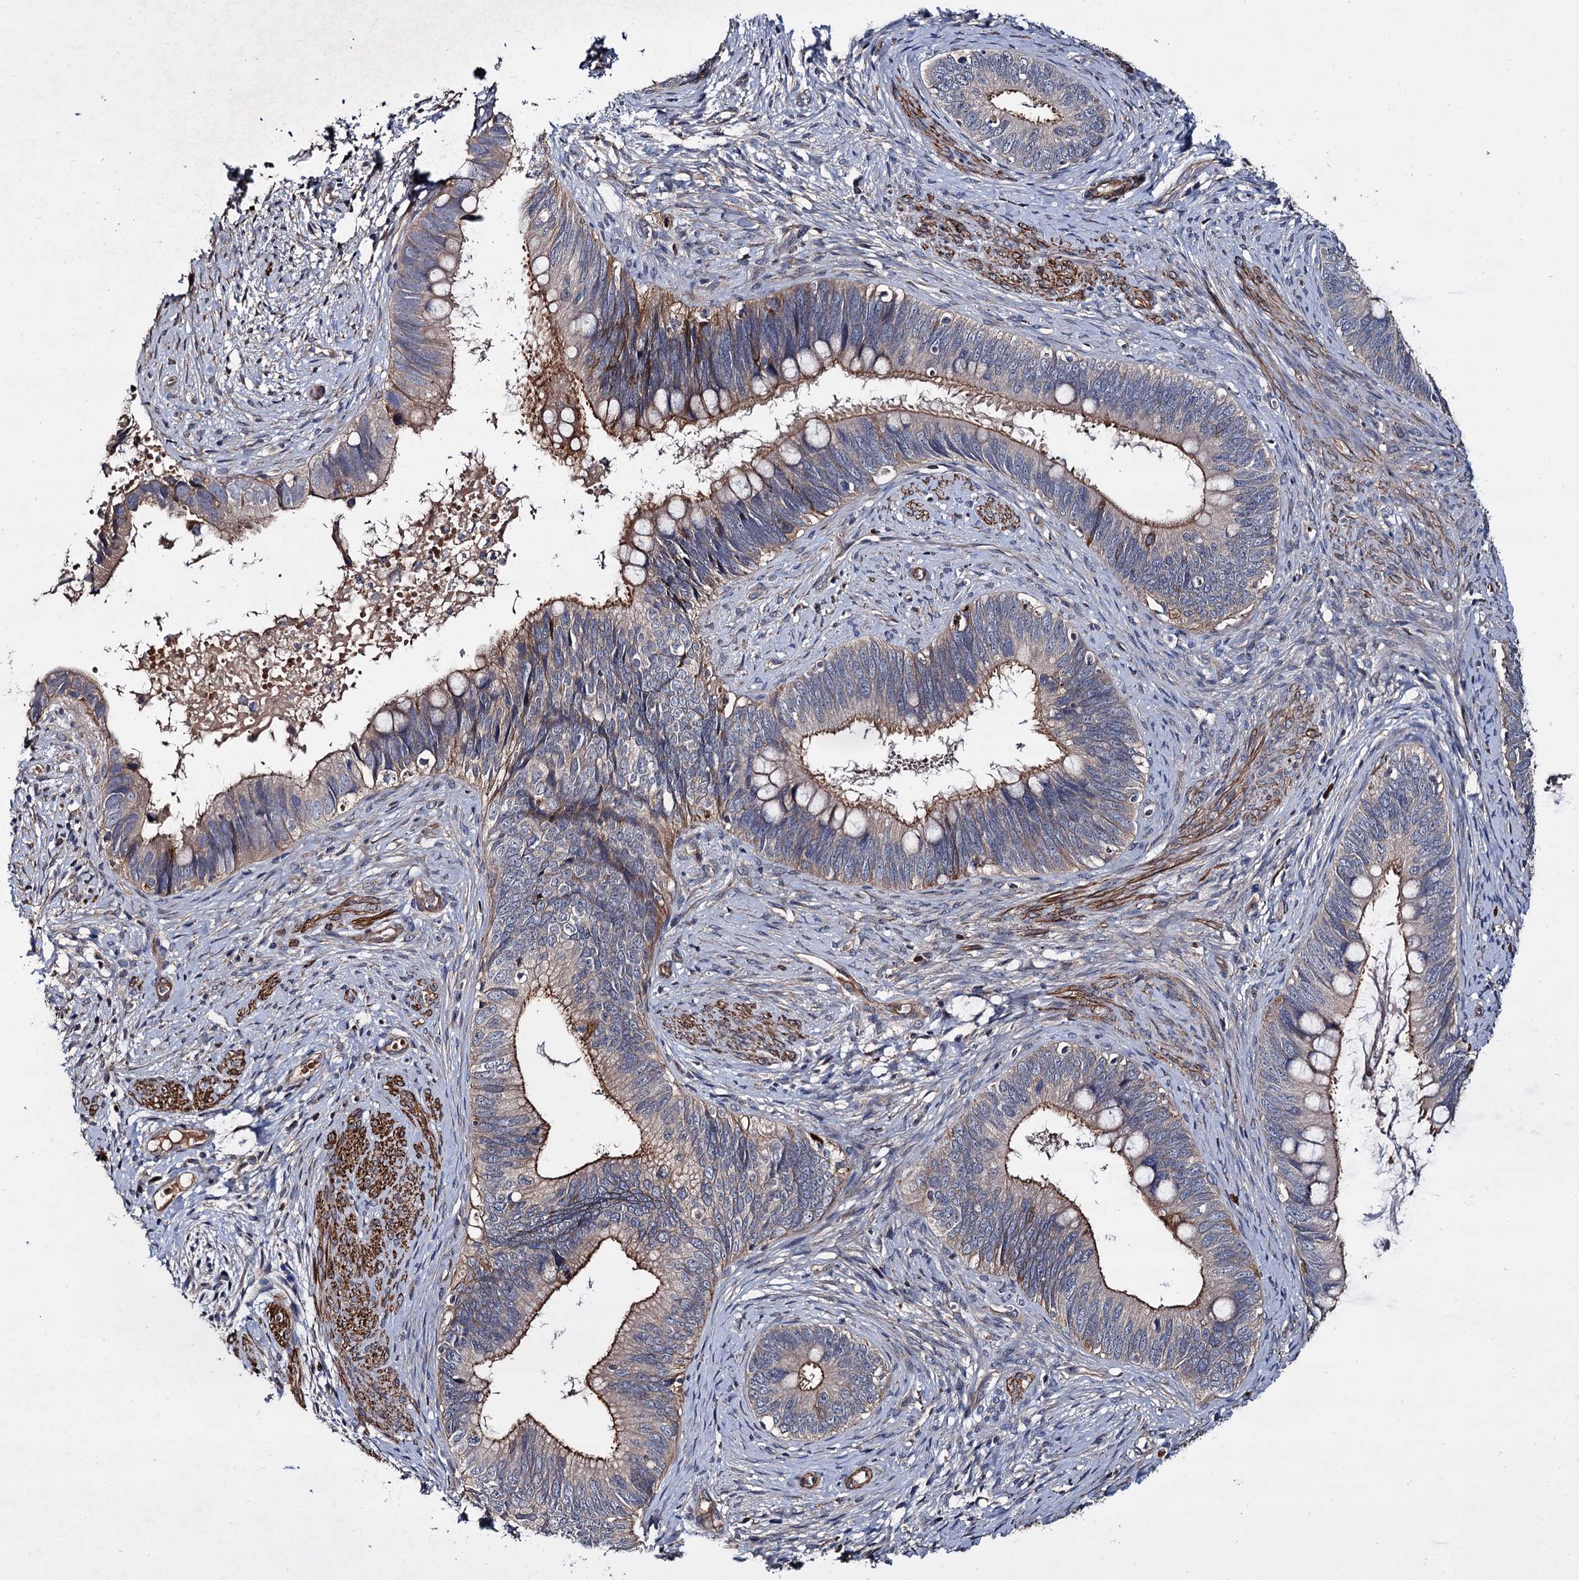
{"staining": {"intensity": "moderate", "quantity": "25%-75%", "location": "cytoplasmic/membranous"}, "tissue": "cervical cancer", "cell_type": "Tumor cells", "image_type": "cancer", "snomed": [{"axis": "morphology", "description": "Adenocarcinoma, NOS"}, {"axis": "topography", "description": "Cervix"}], "caption": "A high-resolution micrograph shows immunohistochemistry staining of cervical adenocarcinoma, which displays moderate cytoplasmic/membranous positivity in about 25%-75% of tumor cells. Using DAB (brown) and hematoxylin (blue) stains, captured at high magnification using brightfield microscopy.", "gene": "ISM2", "patient": {"sex": "female", "age": 42}}